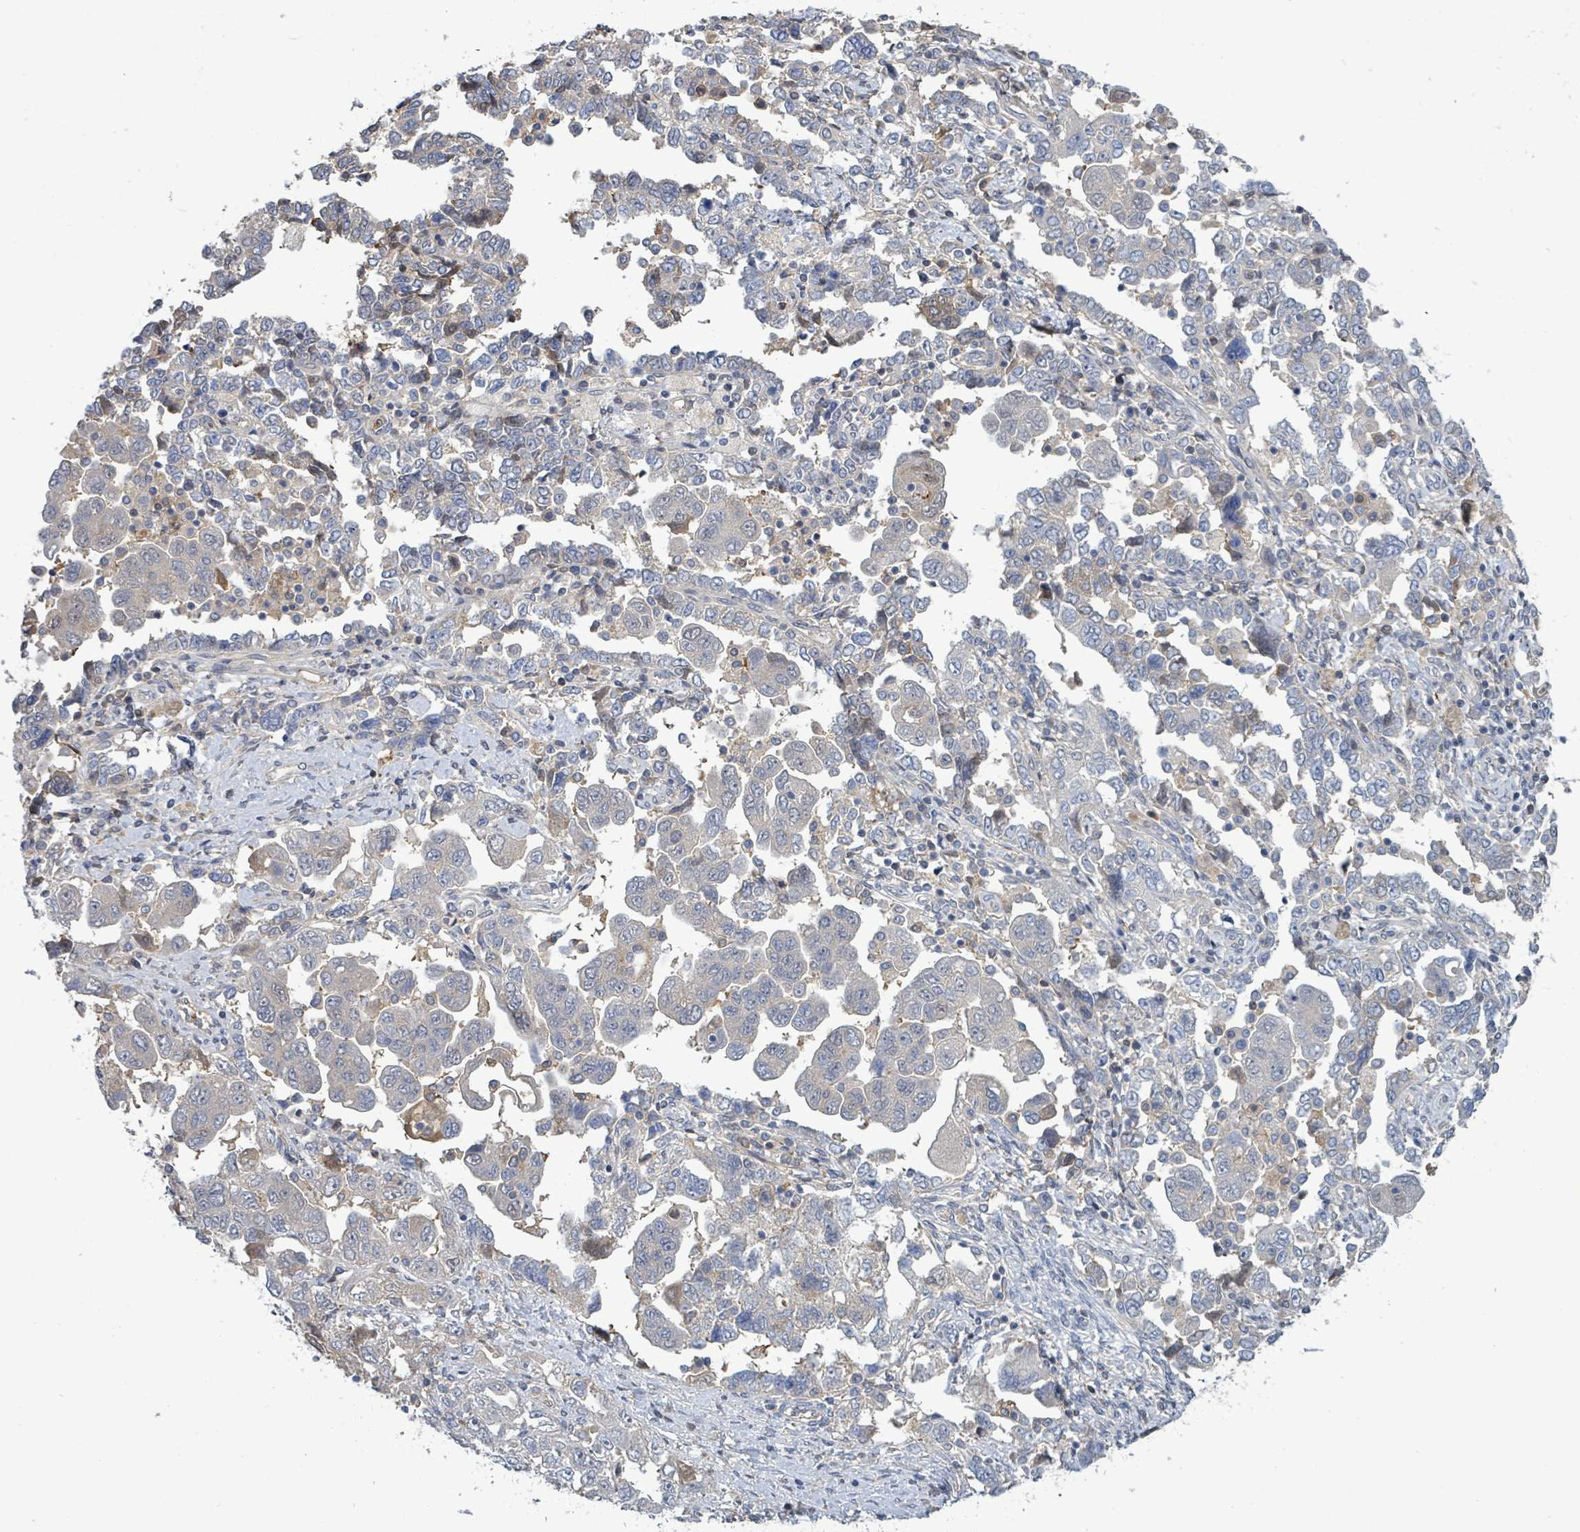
{"staining": {"intensity": "negative", "quantity": "none", "location": "none"}, "tissue": "ovarian cancer", "cell_type": "Tumor cells", "image_type": "cancer", "snomed": [{"axis": "morphology", "description": "Carcinoma, NOS"}, {"axis": "morphology", "description": "Cystadenocarcinoma, serous, NOS"}, {"axis": "topography", "description": "Ovary"}], "caption": "Ovarian carcinoma was stained to show a protein in brown. There is no significant positivity in tumor cells.", "gene": "PGAM1", "patient": {"sex": "female", "age": 69}}